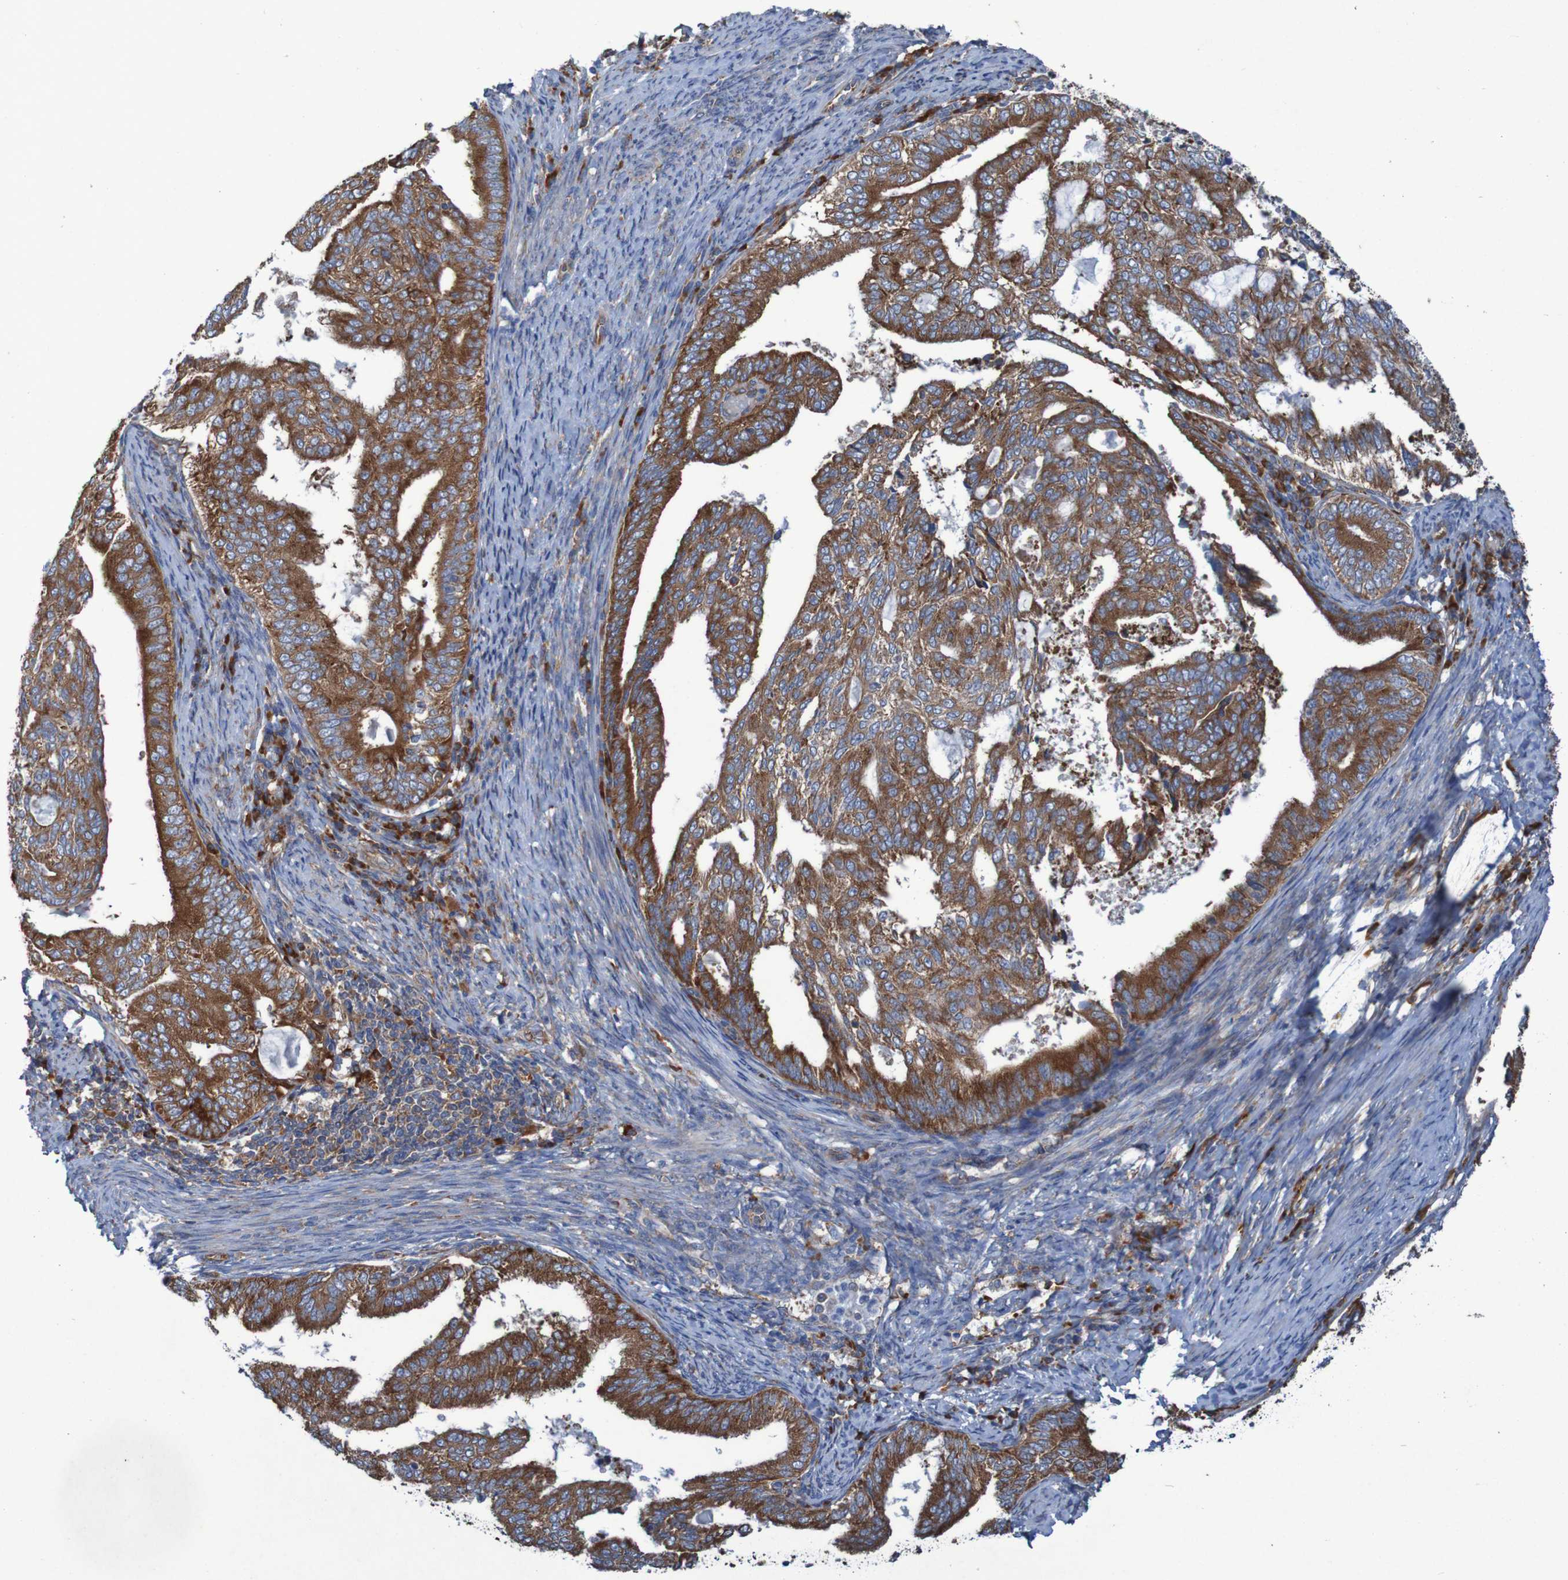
{"staining": {"intensity": "strong", "quantity": ">75%", "location": "cytoplasmic/membranous"}, "tissue": "endometrial cancer", "cell_type": "Tumor cells", "image_type": "cancer", "snomed": [{"axis": "morphology", "description": "Adenocarcinoma, NOS"}, {"axis": "topography", "description": "Endometrium"}], "caption": "Protein expression analysis of endometrial adenocarcinoma displays strong cytoplasmic/membranous expression in approximately >75% of tumor cells.", "gene": "RPL10", "patient": {"sex": "female", "age": 58}}